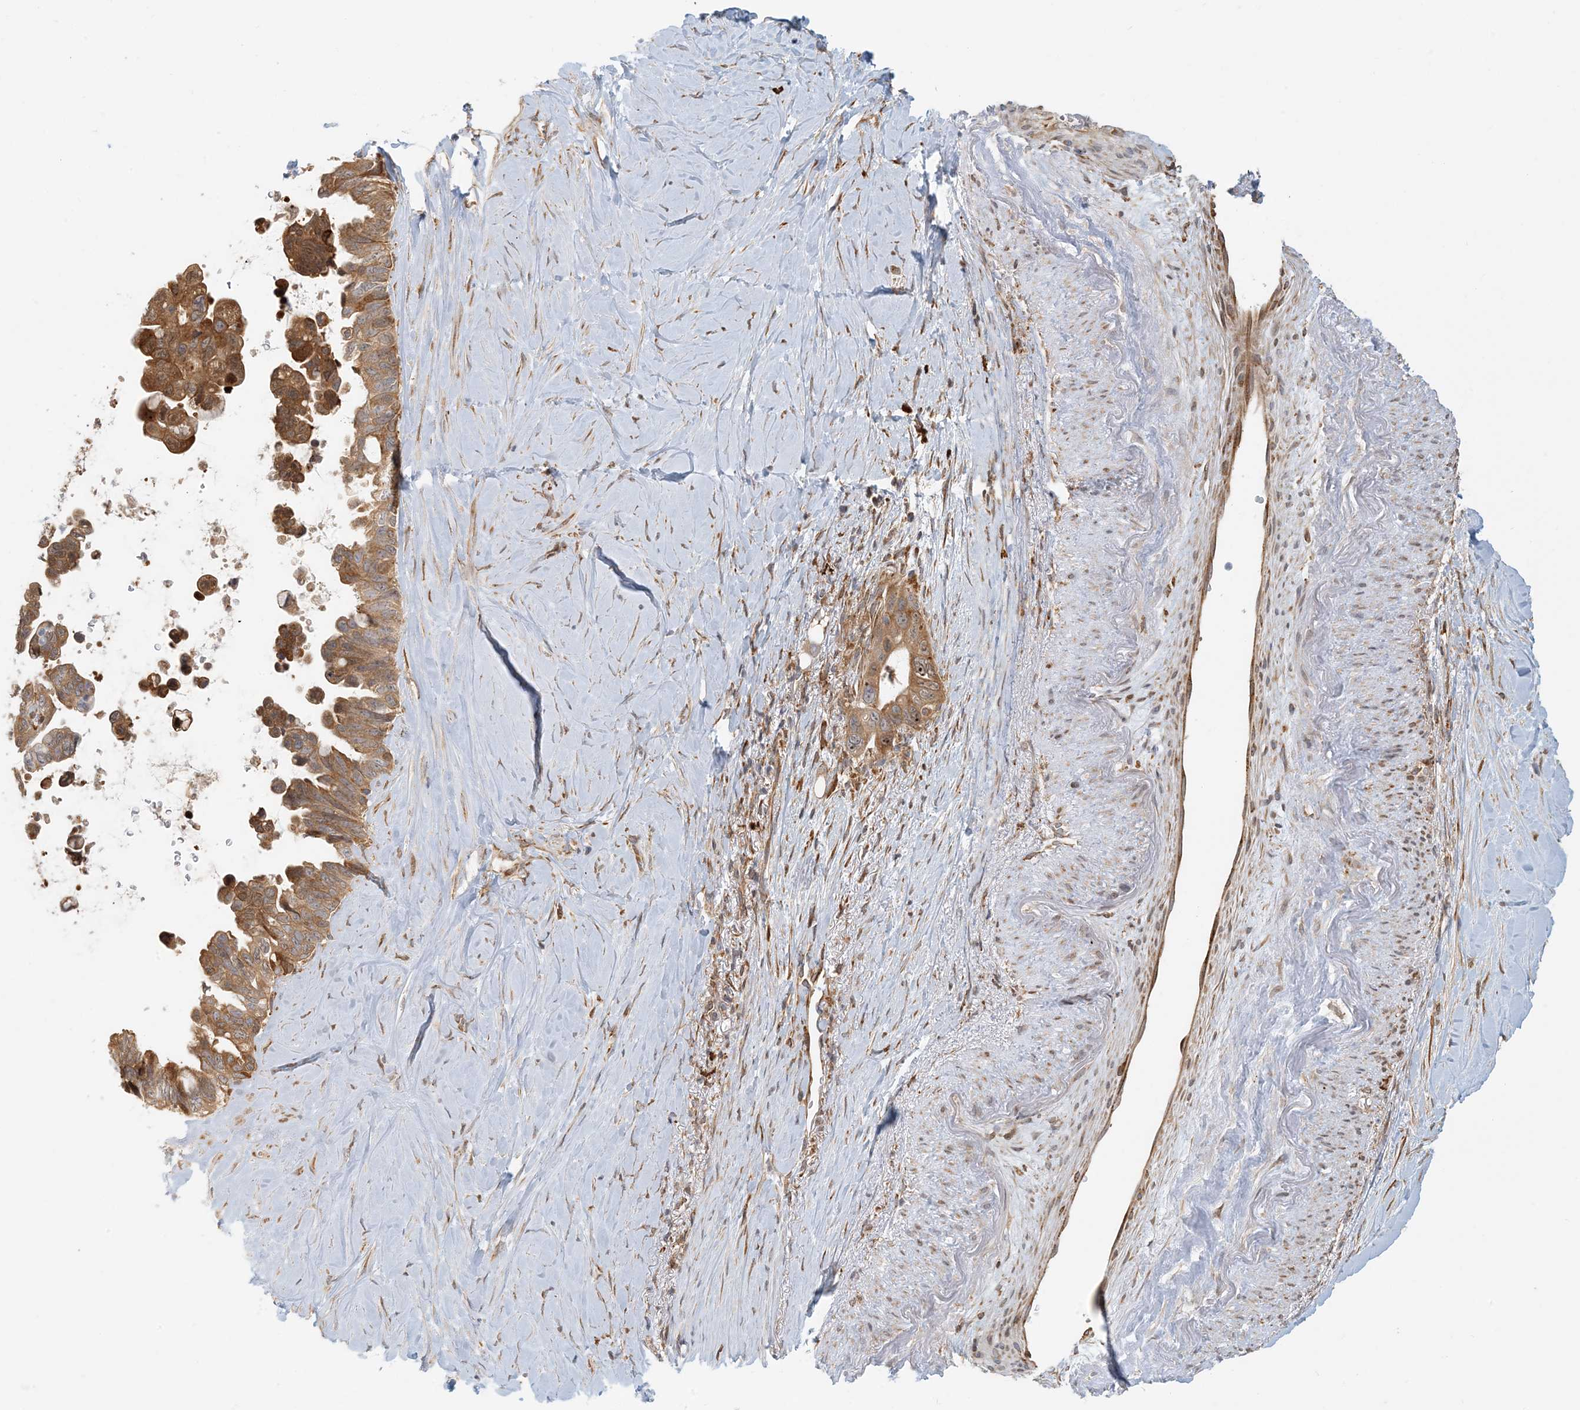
{"staining": {"intensity": "moderate", "quantity": ">75%", "location": "cytoplasmic/membranous"}, "tissue": "pancreatic cancer", "cell_type": "Tumor cells", "image_type": "cancer", "snomed": [{"axis": "morphology", "description": "Adenocarcinoma, NOS"}, {"axis": "topography", "description": "Pancreas"}], "caption": "Immunohistochemistry (IHC) micrograph of human pancreatic cancer (adenocarcinoma) stained for a protein (brown), which exhibits medium levels of moderate cytoplasmic/membranous staining in about >75% of tumor cells.", "gene": "HNMT", "patient": {"sex": "female", "age": 72}}